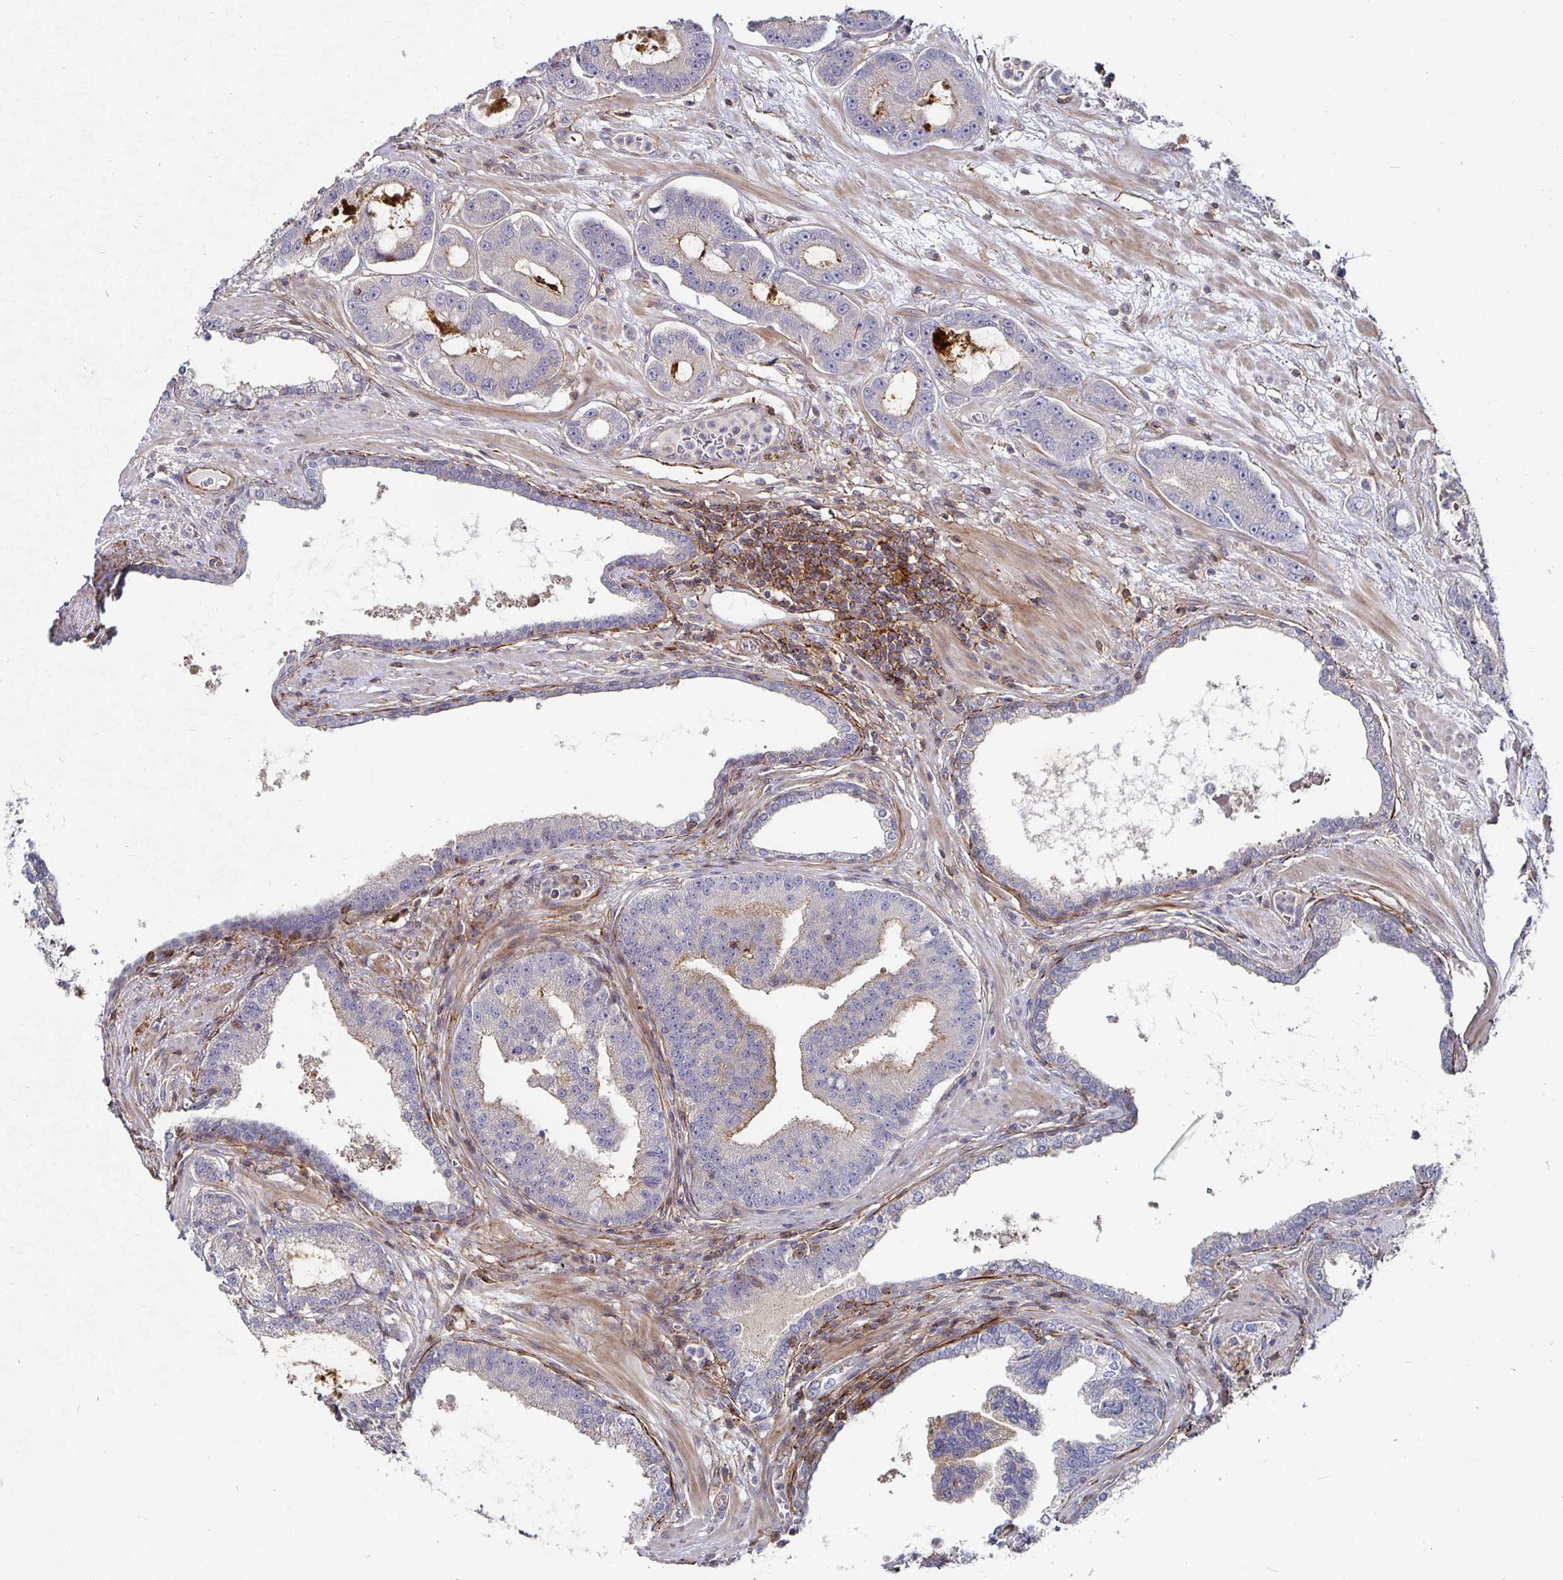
{"staining": {"intensity": "moderate", "quantity": "<25%", "location": "cytoplasmic/membranous"}, "tissue": "prostate cancer", "cell_type": "Tumor cells", "image_type": "cancer", "snomed": [{"axis": "morphology", "description": "Adenocarcinoma, High grade"}, {"axis": "topography", "description": "Prostate"}], "caption": "A brown stain highlights moderate cytoplasmic/membranous expression of a protein in prostate cancer (adenocarcinoma (high-grade)) tumor cells. The staining was performed using DAB to visualize the protein expression in brown, while the nuclei were stained in blue with hematoxylin (Magnification: 20x).", "gene": "GJA4", "patient": {"sex": "male", "age": 65}}